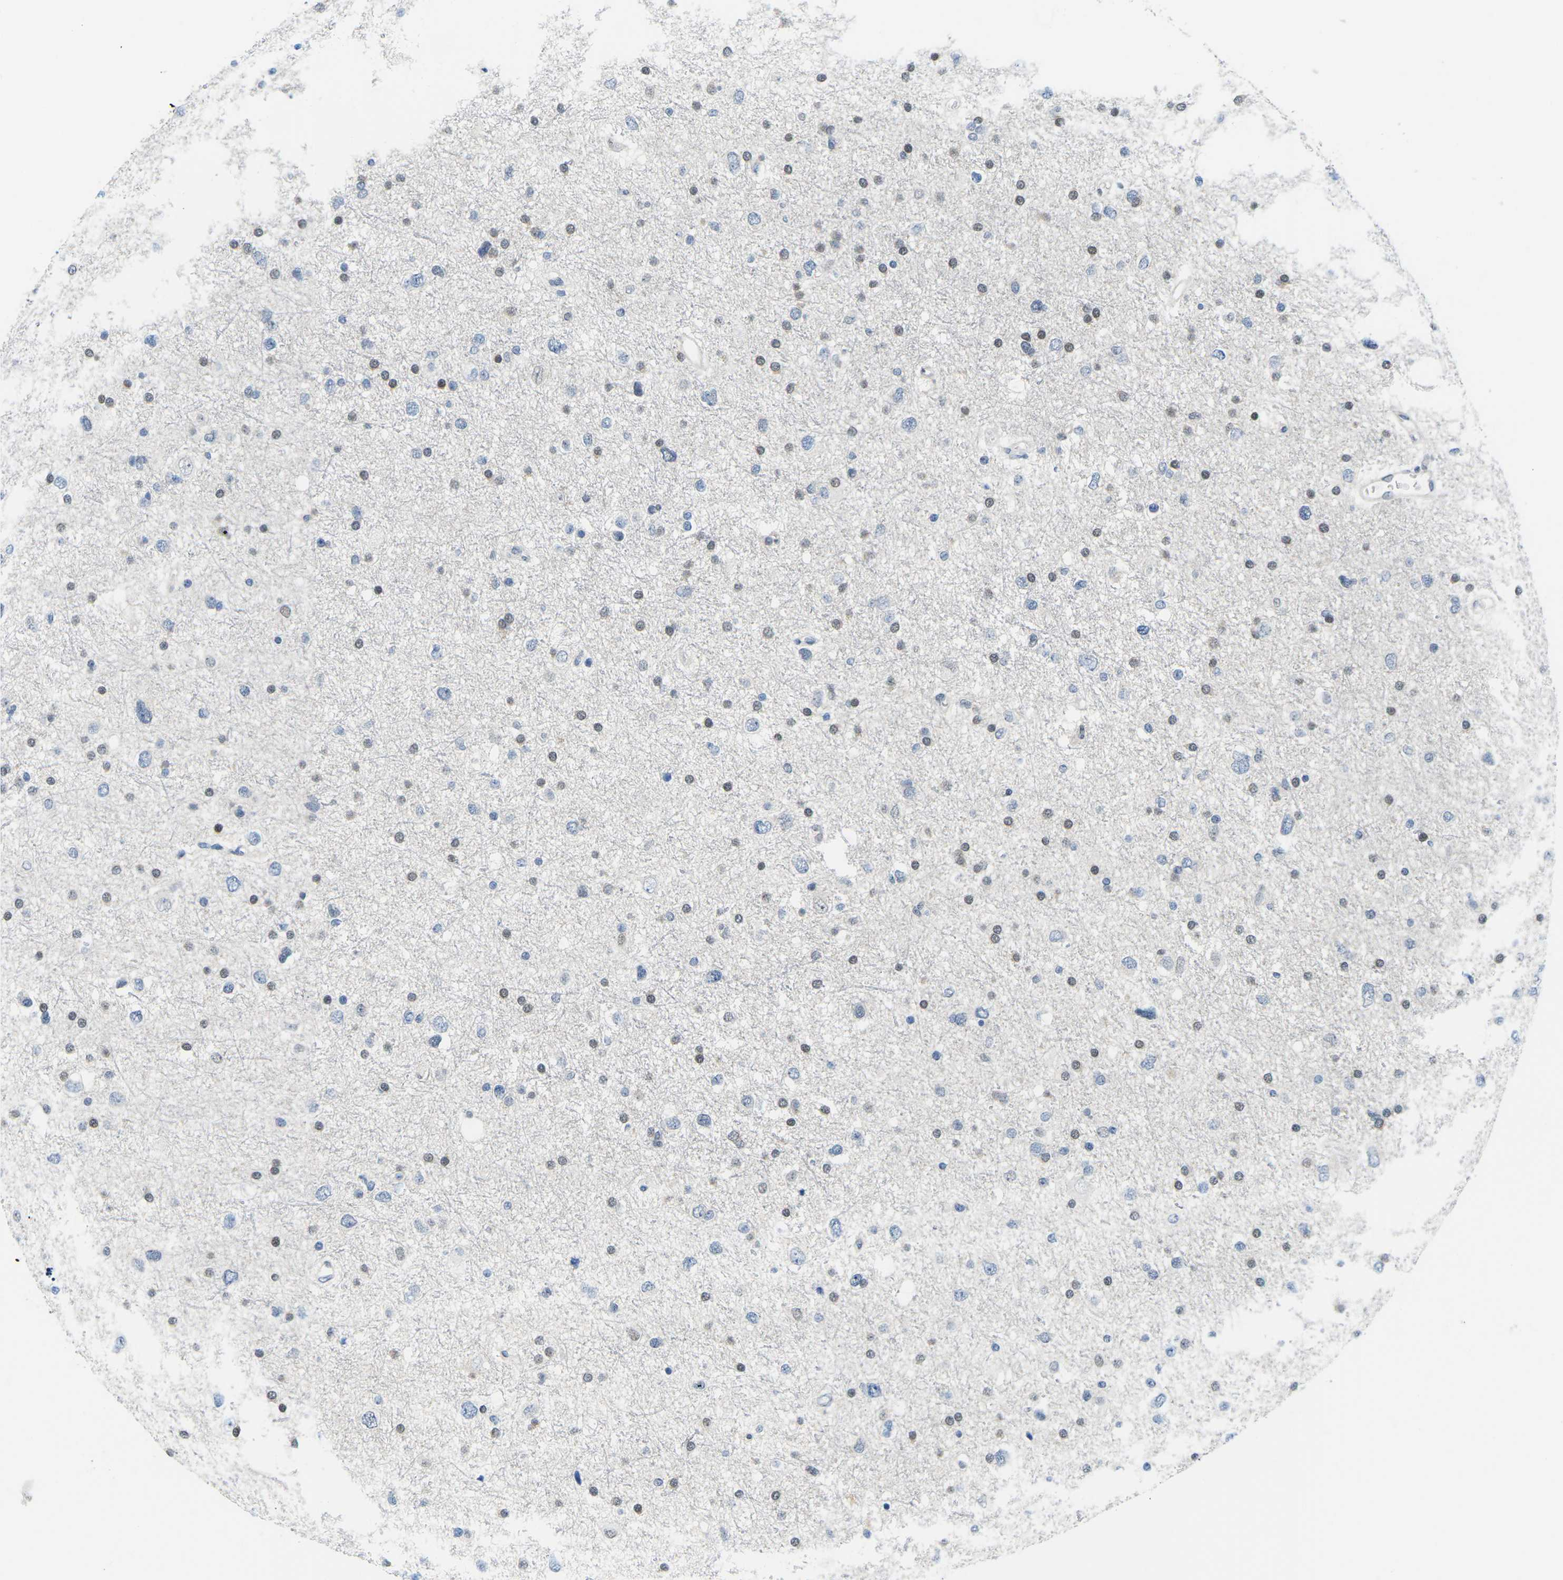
{"staining": {"intensity": "weak", "quantity": "<25%", "location": "nuclear"}, "tissue": "glioma", "cell_type": "Tumor cells", "image_type": "cancer", "snomed": [{"axis": "morphology", "description": "Glioma, malignant, Low grade"}, {"axis": "topography", "description": "Brain"}], "caption": "DAB (3,3'-diaminobenzidine) immunohistochemical staining of human malignant glioma (low-grade) demonstrates no significant expression in tumor cells. (Immunohistochemistry (ihc), brightfield microscopy, high magnification).", "gene": "UBA7", "patient": {"sex": "female", "age": 37}}